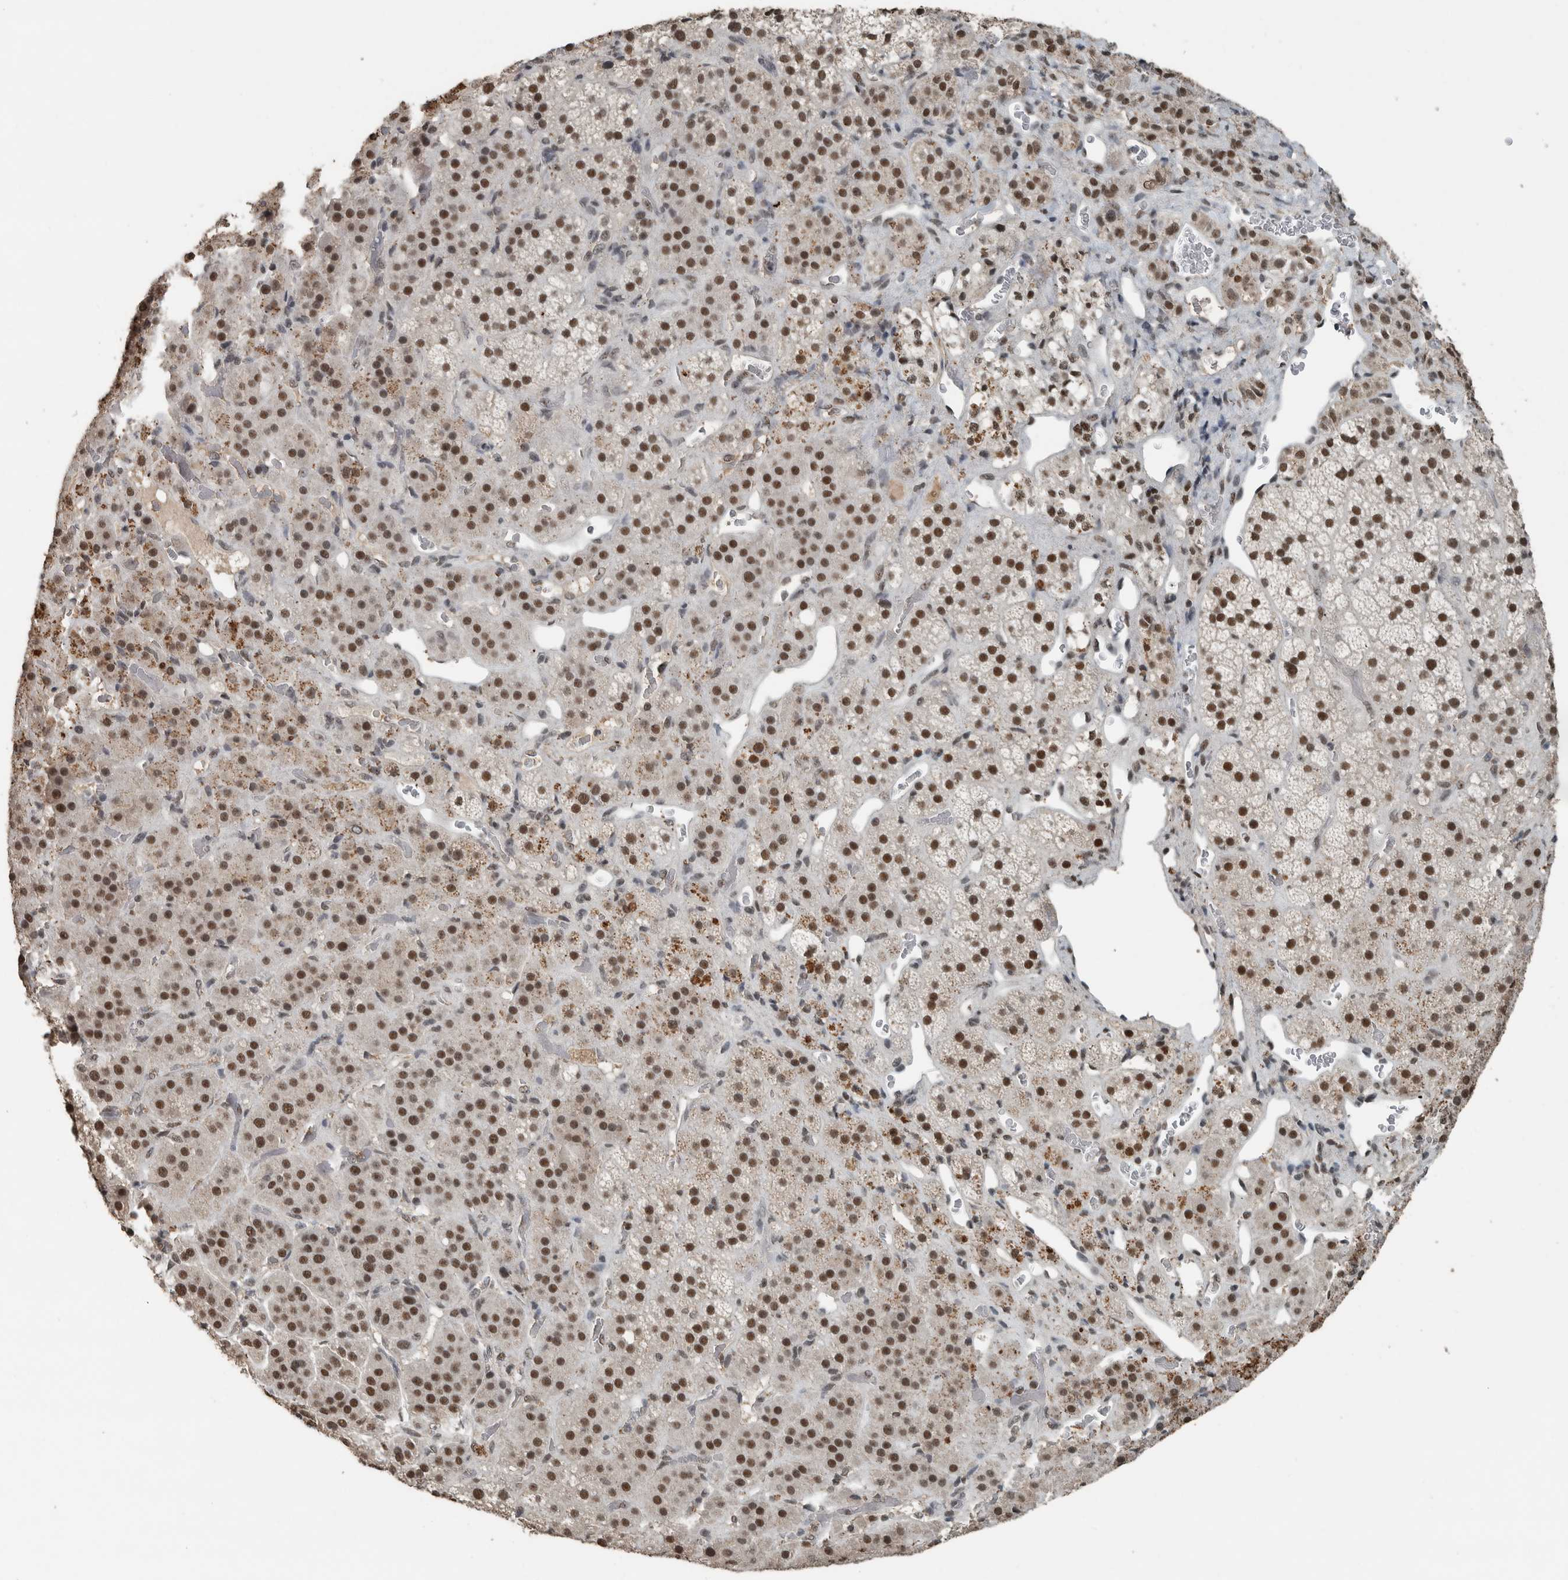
{"staining": {"intensity": "strong", "quantity": ">75%", "location": "nuclear"}, "tissue": "adrenal gland", "cell_type": "Glandular cells", "image_type": "normal", "snomed": [{"axis": "morphology", "description": "Normal tissue, NOS"}, {"axis": "topography", "description": "Adrenal gland"}], "caption": "Immunohistochemistry of benign human adrenal gland demonstrates high levels of strong nuclear expression in about >75% of glandular cells.", "gene": "ZNF24", "patient": {"sex": "male", "age": 57}}